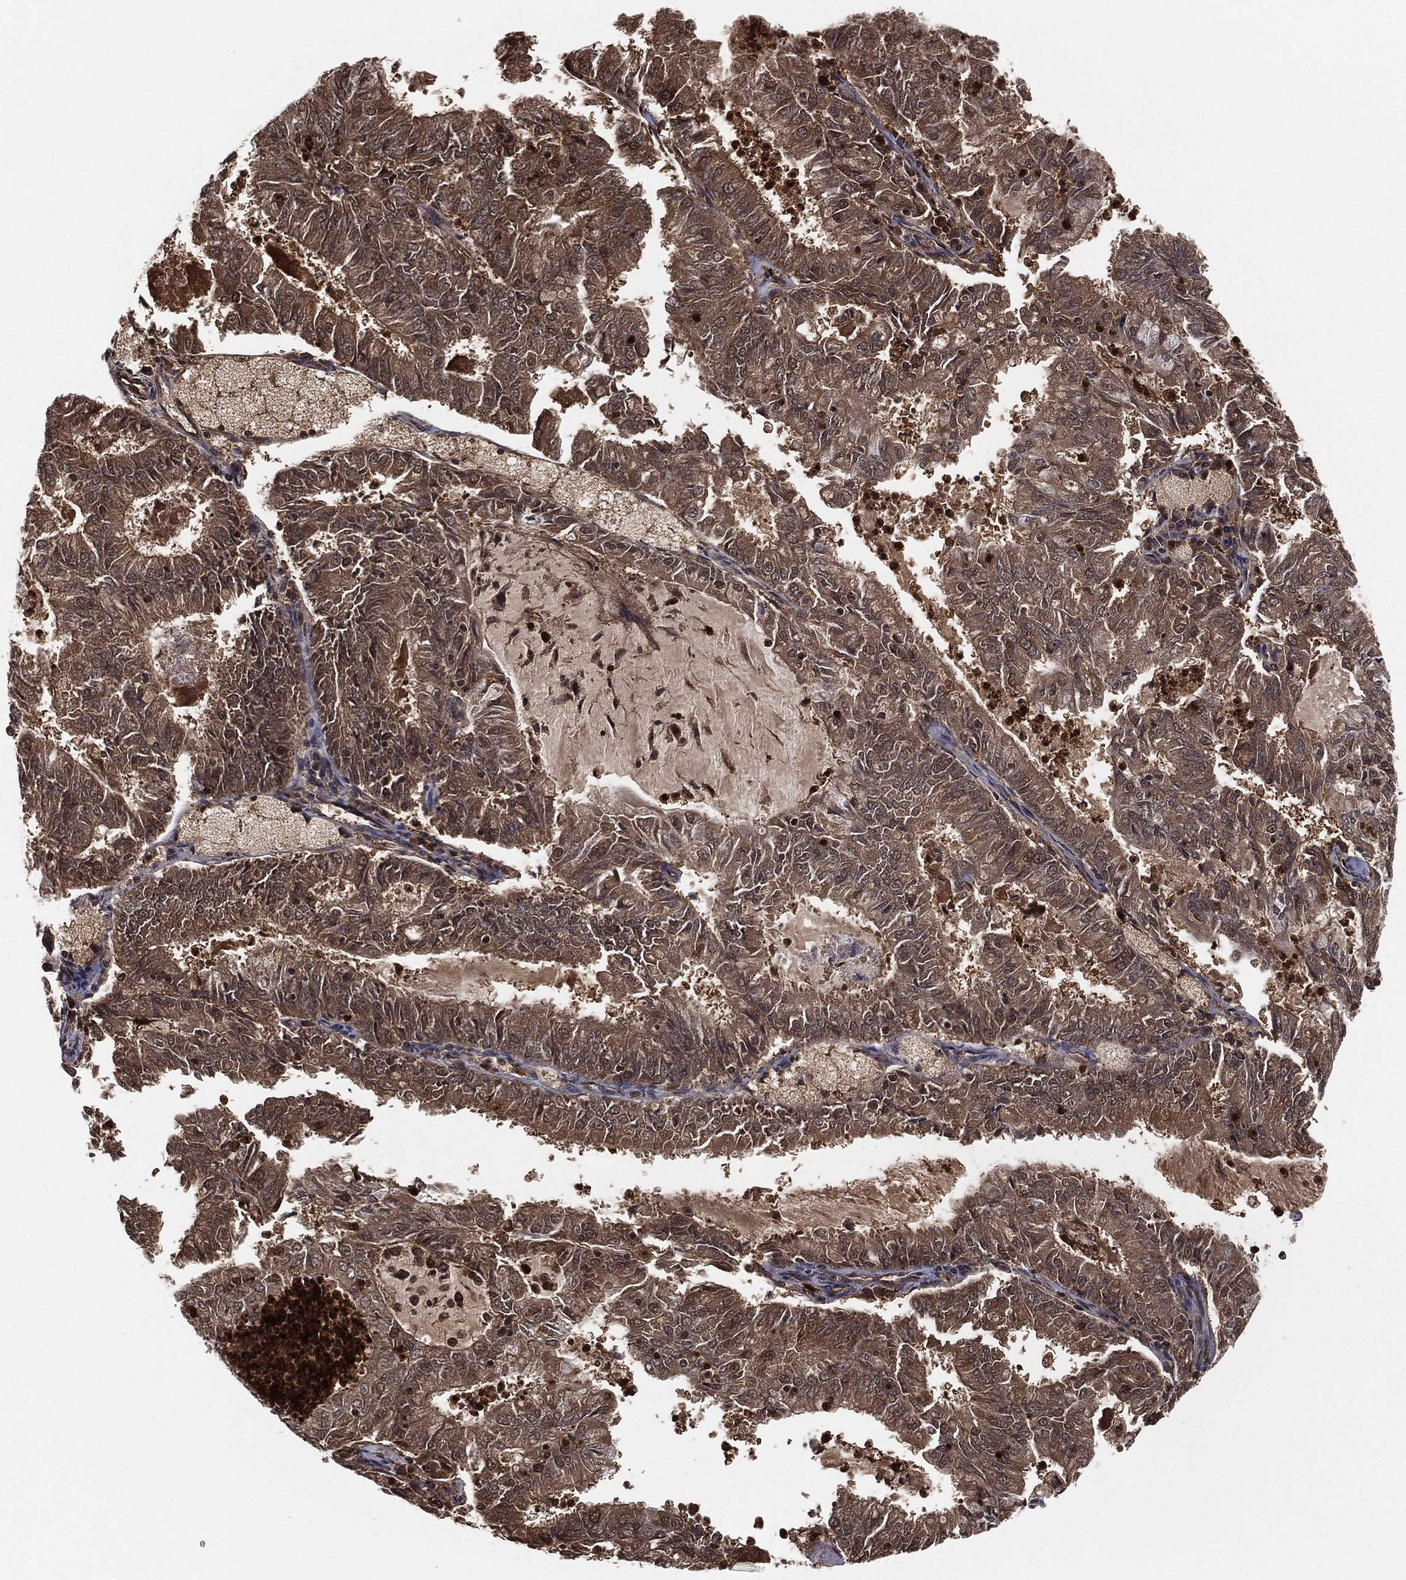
{"staining": {"intensity": "weak", "quantity": ">75%", "location": "cytoplasmic/membranous"}, "tissue": "endometrial cancer", "cell_type": "Tumor cells", "image_type": "cancer", "snomed": [{"axis": "morphology", "description": "Adenocarcinoma, NOS"}, {"axis": "topography", "description": "Endometrium"}], "caption": "Tumor cells display weak cytoplasmic/membranous staining in approximately >75% of cells in endometrial cancer.", "gene": "CAPRIN2", "patient": {"sex": "female", "age": 57}}